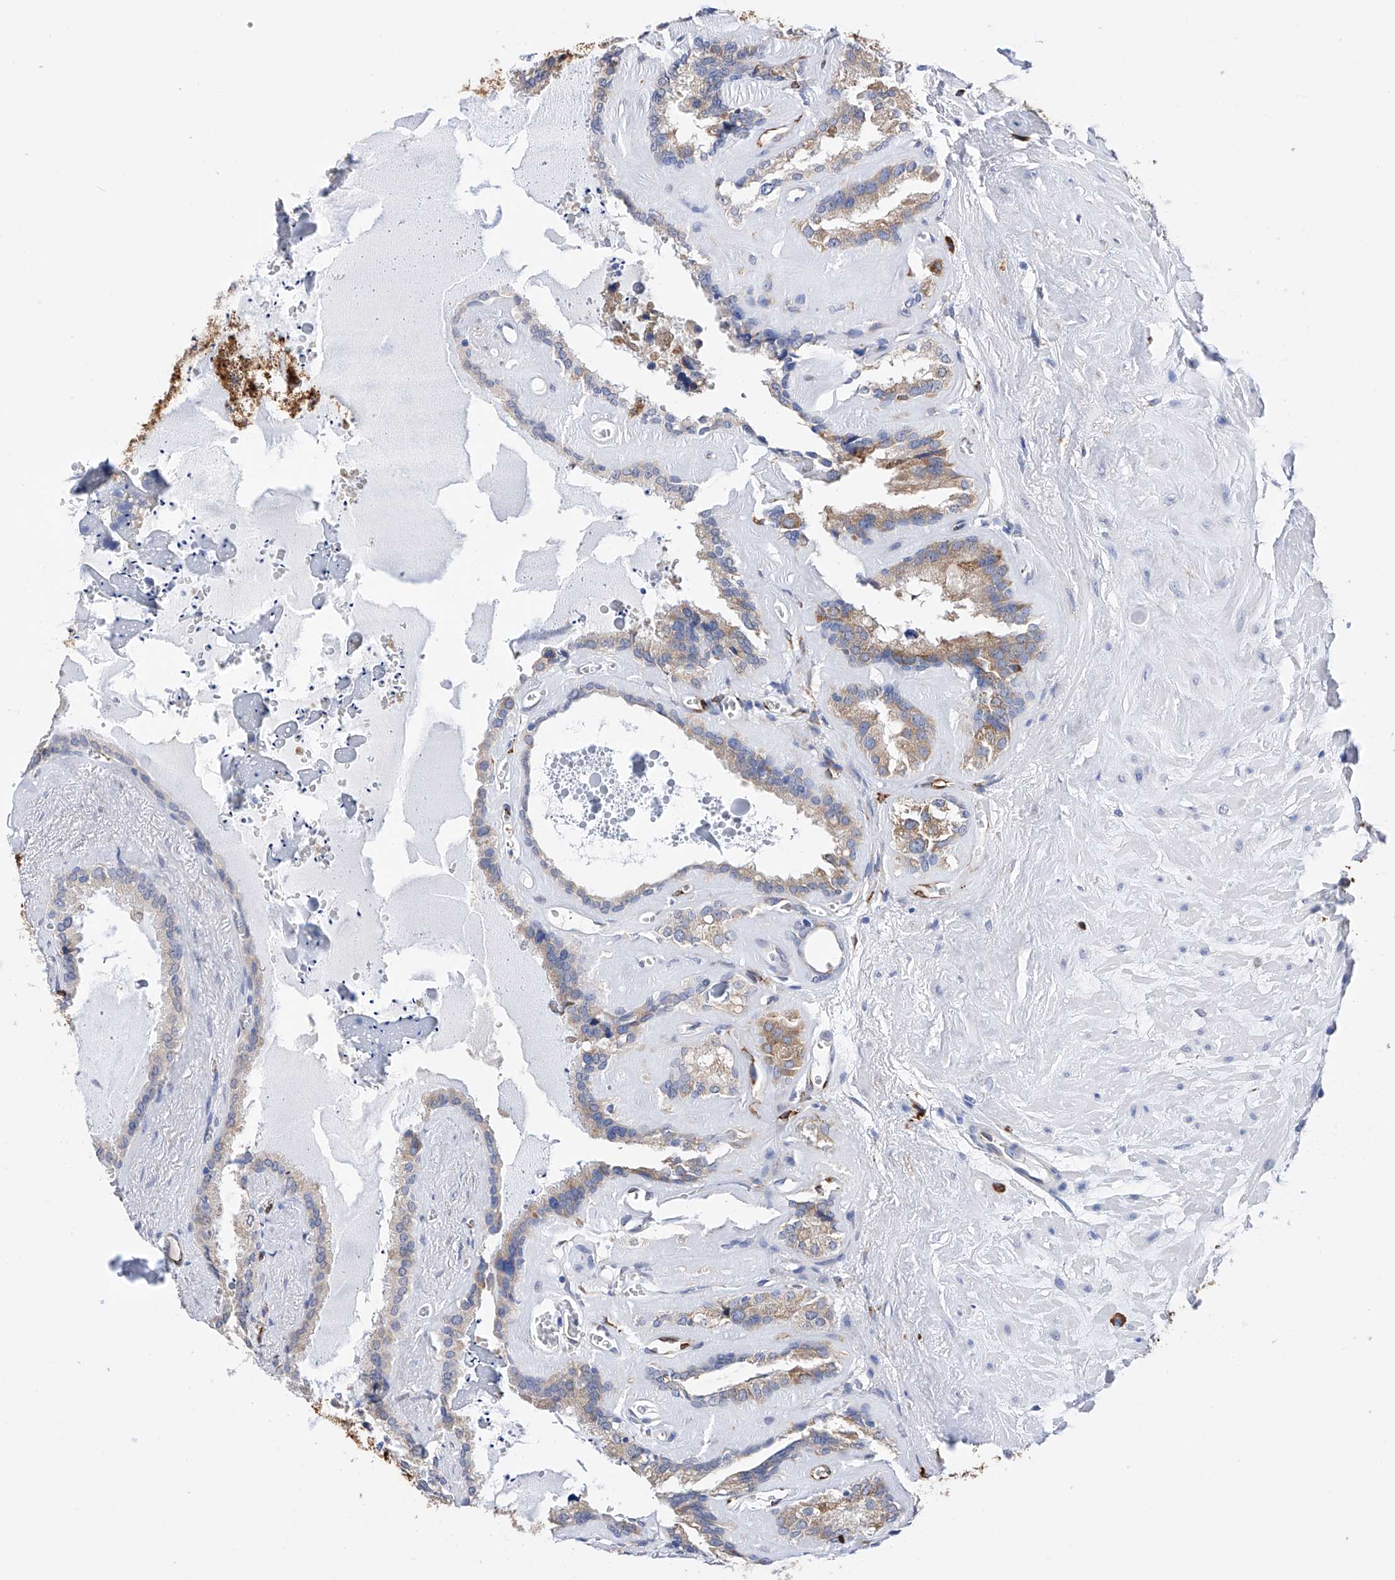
{"staining": {"intensity": "weak", "quantity": "25%-75%", "location": "cytoplasmic/membranous"}, "tissue": "seminal vesicle", "cell_type": "Glandular cells", "image_type": "normal", "snomed": [{"axis": "morphology", "description": "Normal tissue, NOS"}, {"axis": "topography", "description": "Prostate"}, {"axis": "topography", "description": "Seminal veicle"}], "caption": "This micrograph shows immunohistochemistry (IHC) staining of normal seminal vesicle, with low weak cytoplasmic/membranous staining in approximately 25%-75% of glandular cells.", "gene": "PDIA5", "patient": {"sex": "male", "age": 59}}